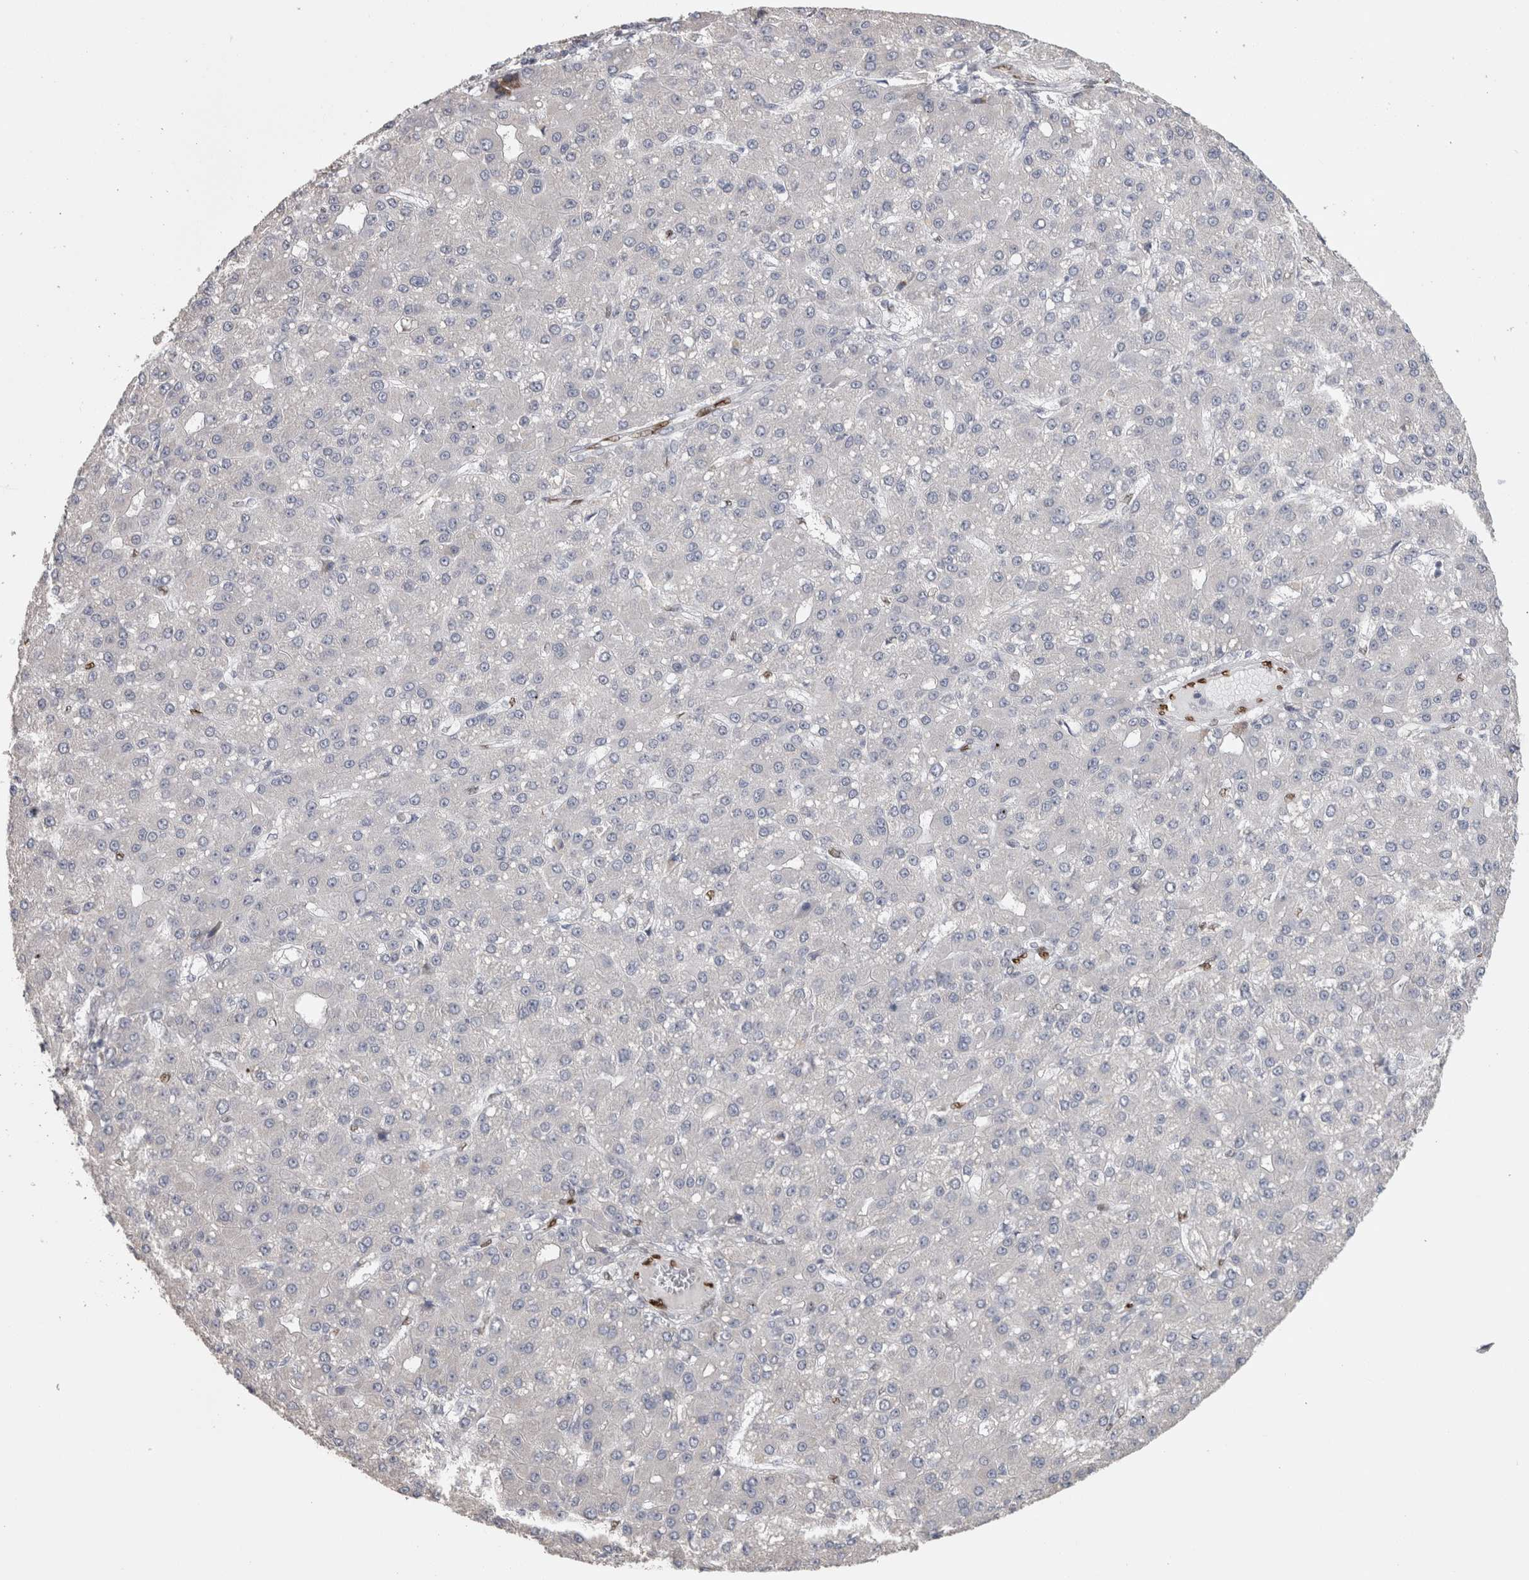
{"staining": {"intensity": "negative", "quantity": "none", "location": "none"}, "tissue": "liver cancer", "cell_type": "Tumor cells", "image_type": "cancer", "snomed": [{"axis": "morphology", "description": "Carcinoma, Hepatocellular, NOS"}, {"axis": "topography", "description": "Liver"}], "caption": "IHC micrograph of human liver hepatocellular carcinoma stained for a protein (brown), which exhibits no staining in tumor cells. (Brightfield microscopy of DAB (3,3'-diaminobenzidine) immunohistochemistry at high magnification).", "gene": "IL33", "patient": {"sex": "male", "age": 67}}